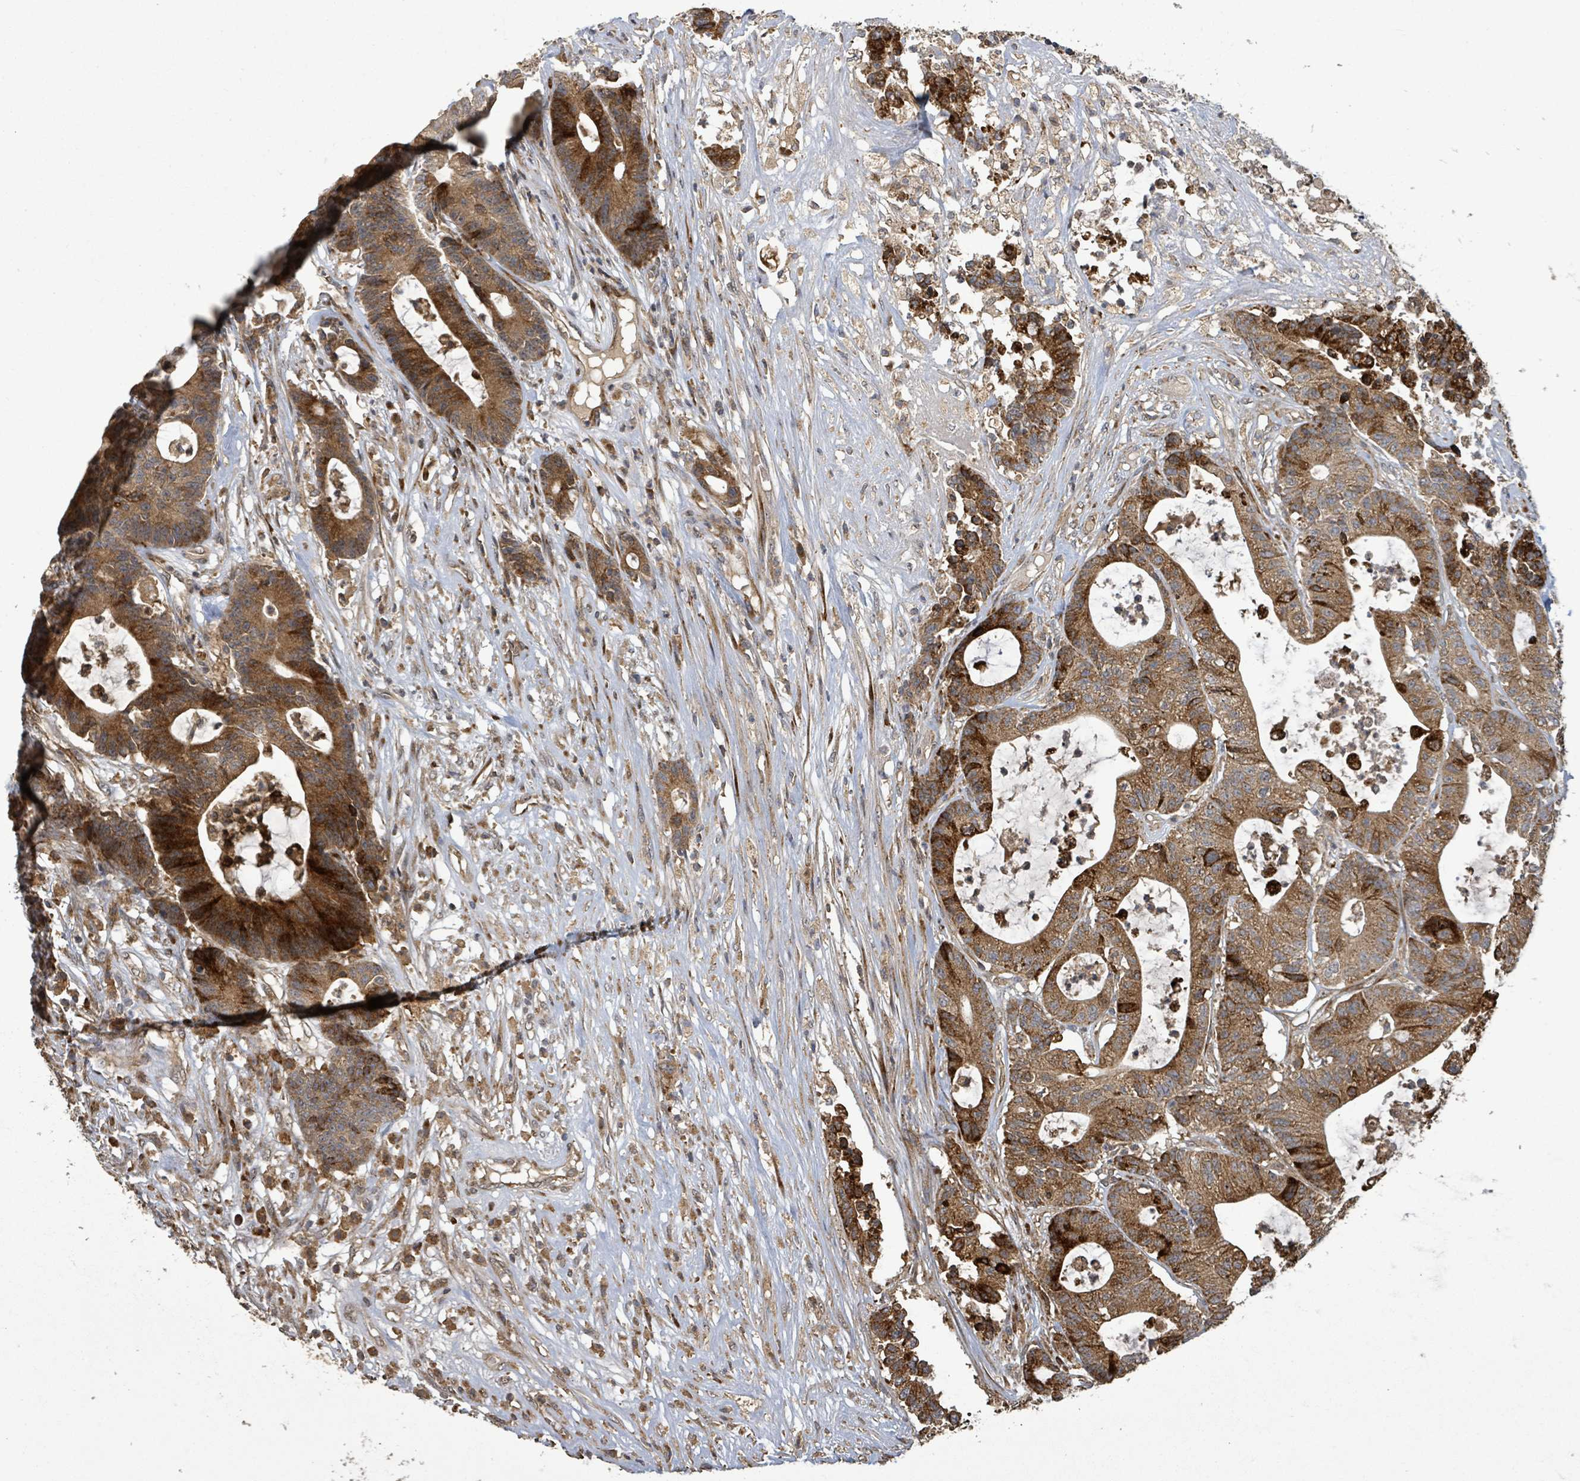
{"staining": {"intensity": "strong", "quantity": ">75%", "location": "cytoplasmic/membranous"}, "tissue": "colorectal cancer", "cell_type": "Tumor cells", "image_type": "cancer", "snomed": [{"axis": "morphology", "description": "Adenocarcinoma, NOS"}, {"axis": "topography", "description": "Colon"}], "caption": "Immunohistochemistry of colorectal adenocarcinoma displays high levels of strong cytoplasmic/membranous positivity in about >75% of tumor cells.", "gene": "STARD4", "patient": {"sex": "female", "age": 84}}